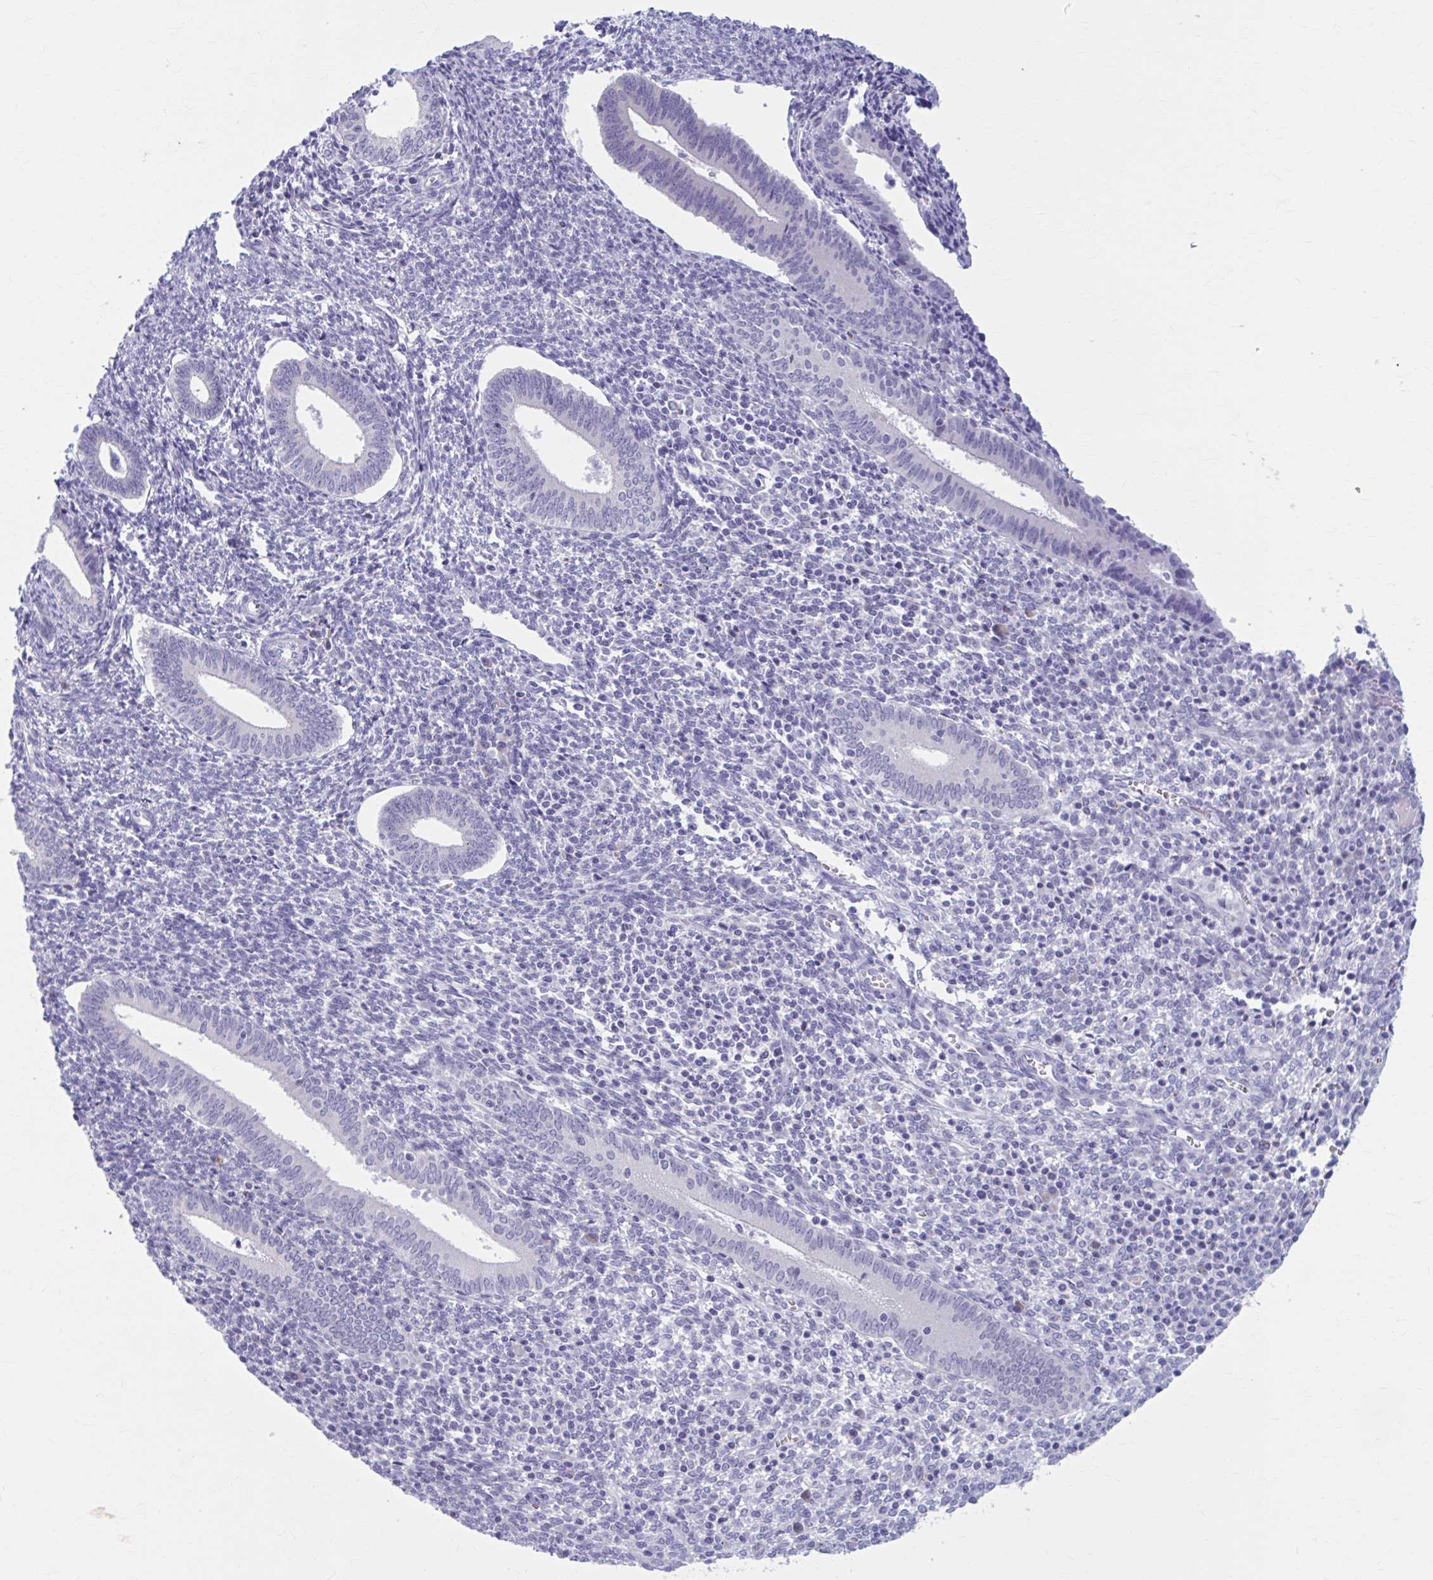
{"staining": {"intensity": "negative", "quantity": "none", "location": "none"}, "tissue": "endometrium", "cell_type": "Cells in endometrial stroma", "image_type": "normal", "snomed": [{"axis": "morphology", "description": "Normal tissue, NOS"}, {"axis": "topography", "description": "Endometrium"}], "caption": "The image exhibits no significant staining in cells in endometrial stroma of endometrium.", "gene": "CCDC105", "patient": {"sex": "female", "age": 41}}